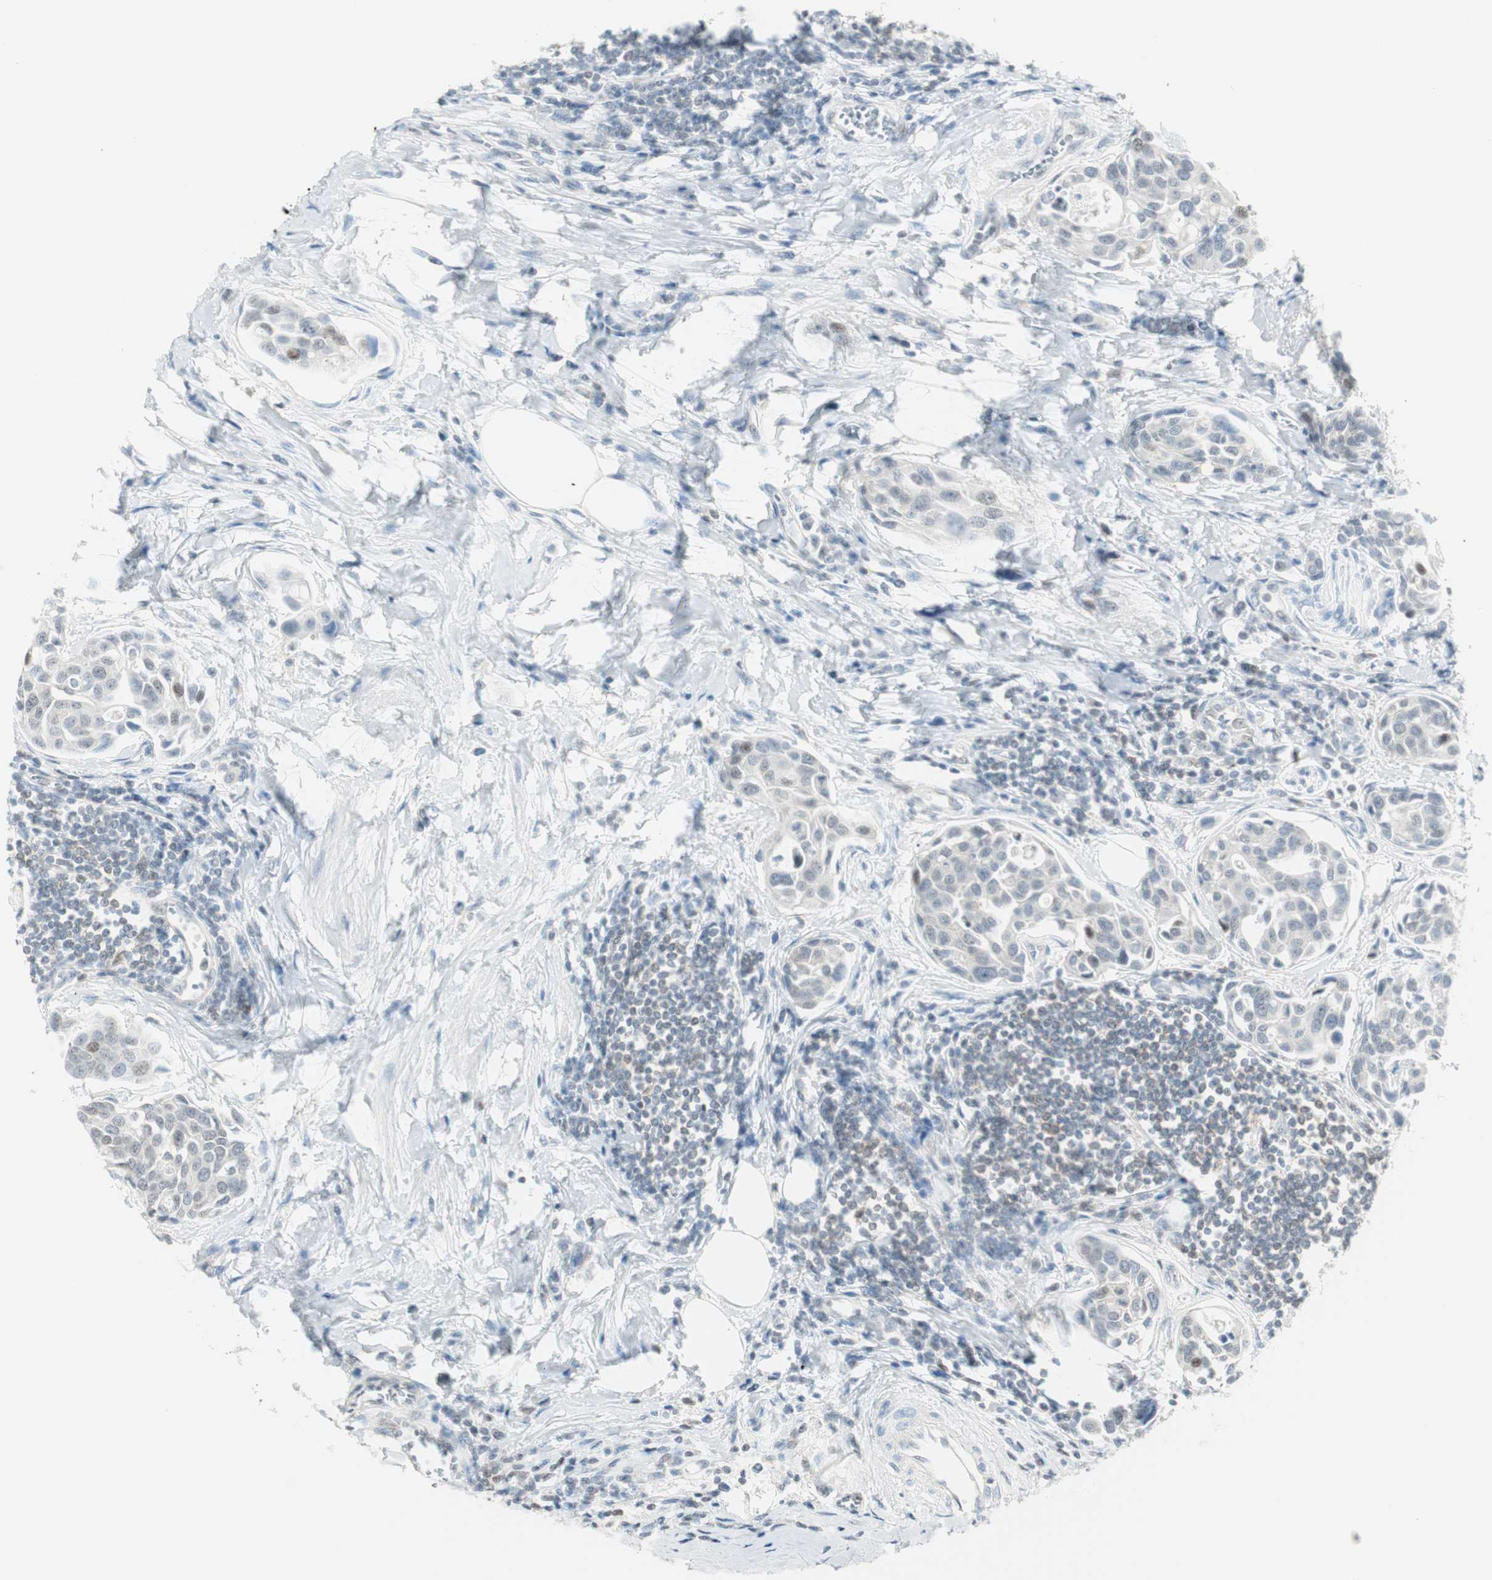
{"staining": {"intensity": "negative", "quantity": "none", "location": "none"}, "tissue": "urothelial cancer", "cell_type": "Tumor cells", "image_type": "cancer", "snomed": [{"axis": "morphology", "description": "Urothelial carcinoma, High grade"}, {"axis": "topography", "description": "Urinary bladder"}], "caption": "DAB immunohistochemical staining of urothelial cancer reveals no significant expression in tumor cells.", "gene": "PPP1CA", "patient": {"sex": "male", "age": 78}}